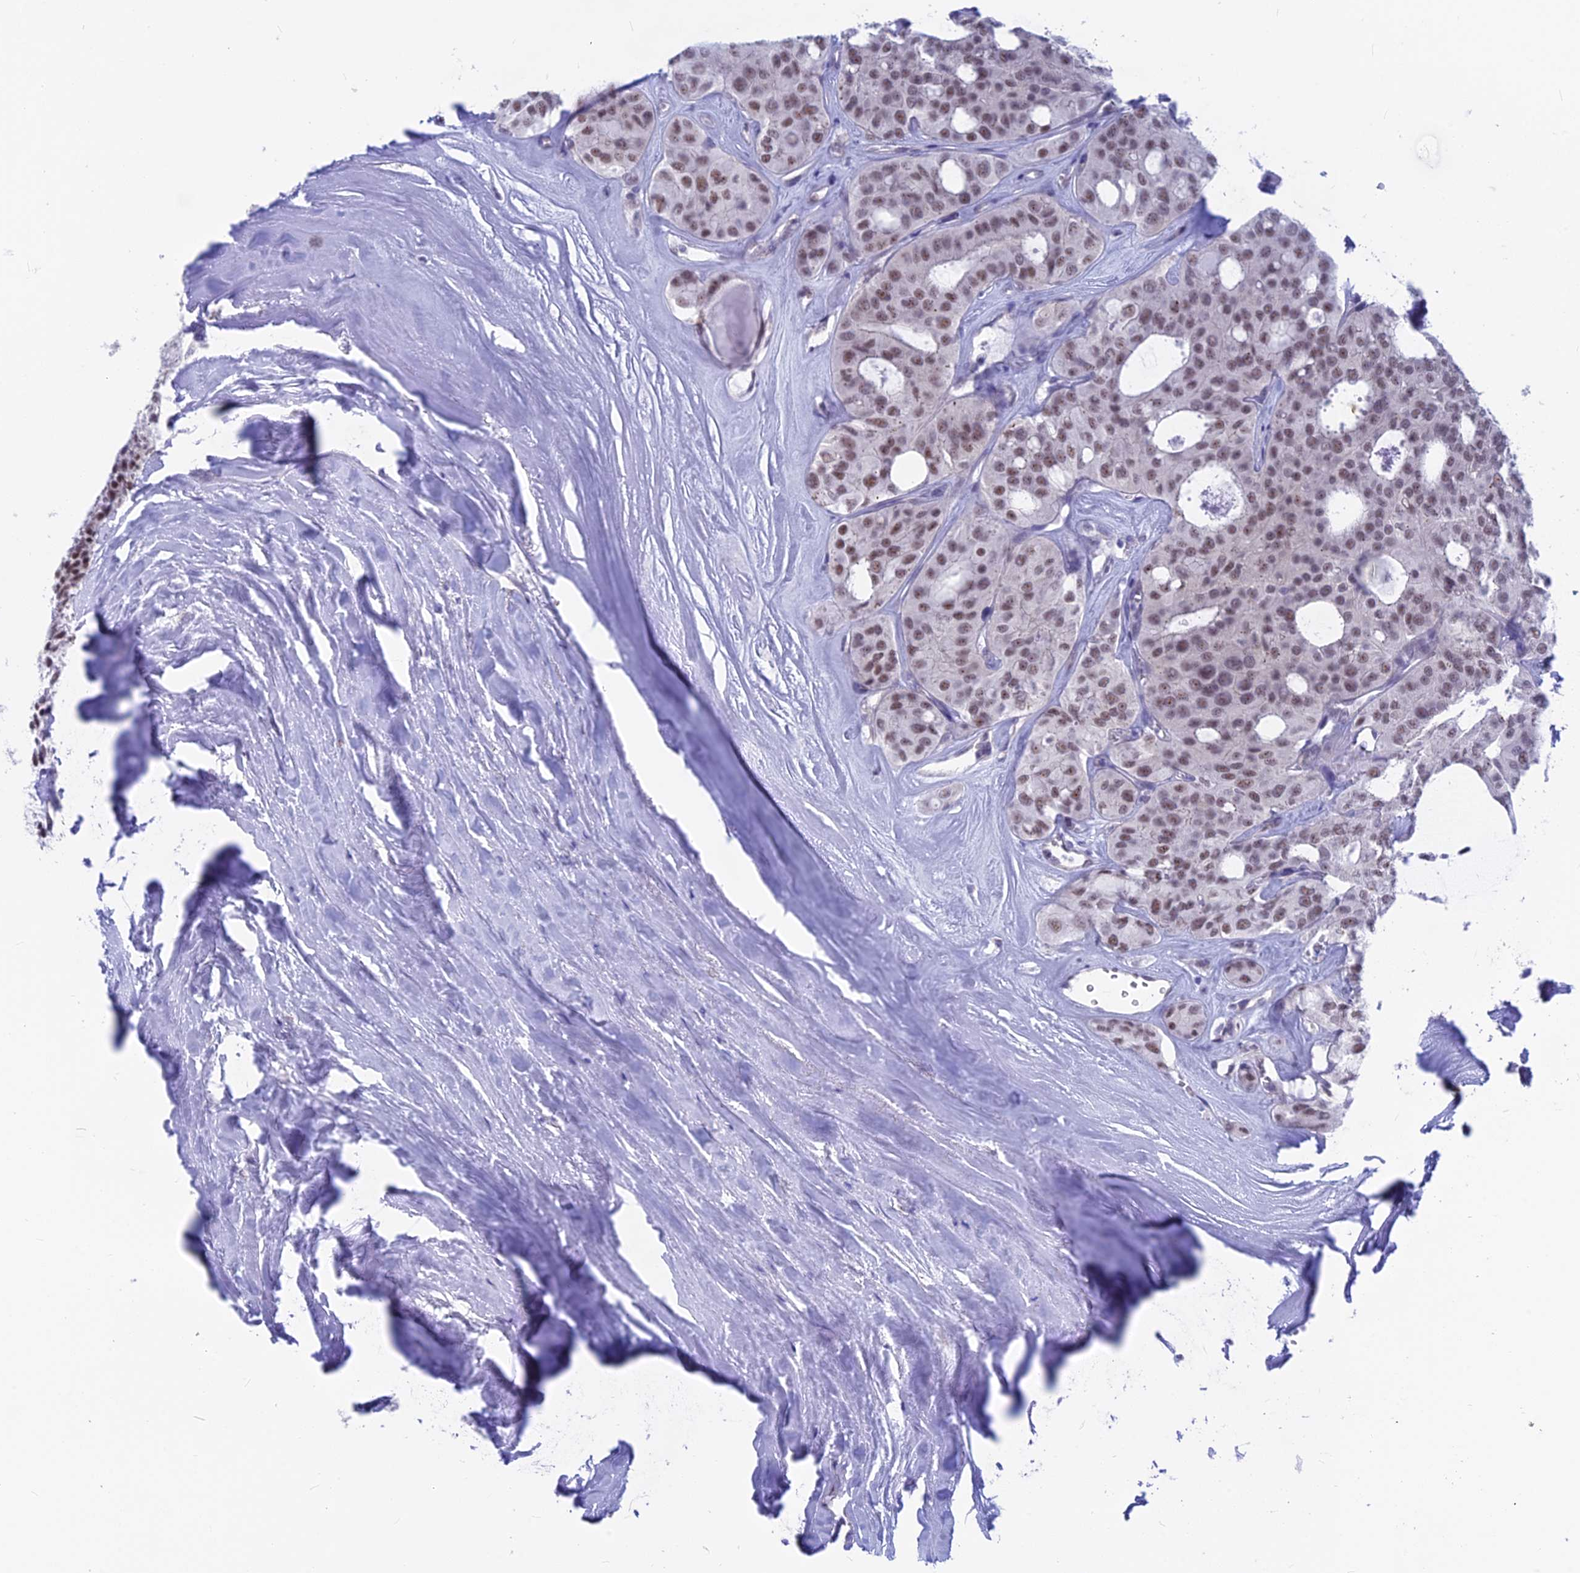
{"staining": {"intensity": "moderate", "quantity": ">75%", "location": "nuclear"}, "tissue": "thyroid cancer", "cell_type": "Tumor cells", "image_type": "cancer", "snomed": [{"axis": "morphology", "description": "Follicular adenoma carcinoma, NOS"}, {"axis": "topography", "description": "Thyroid gland"}], "caption": "Brown immunohistochemical staining in thyroid cancer (follicular adenoma carcinoma) shows moderate nuclear expression in about >75% of tumor cells.", "gene": "SRSF5", "patient": {"sex": "male", "age": 75}}